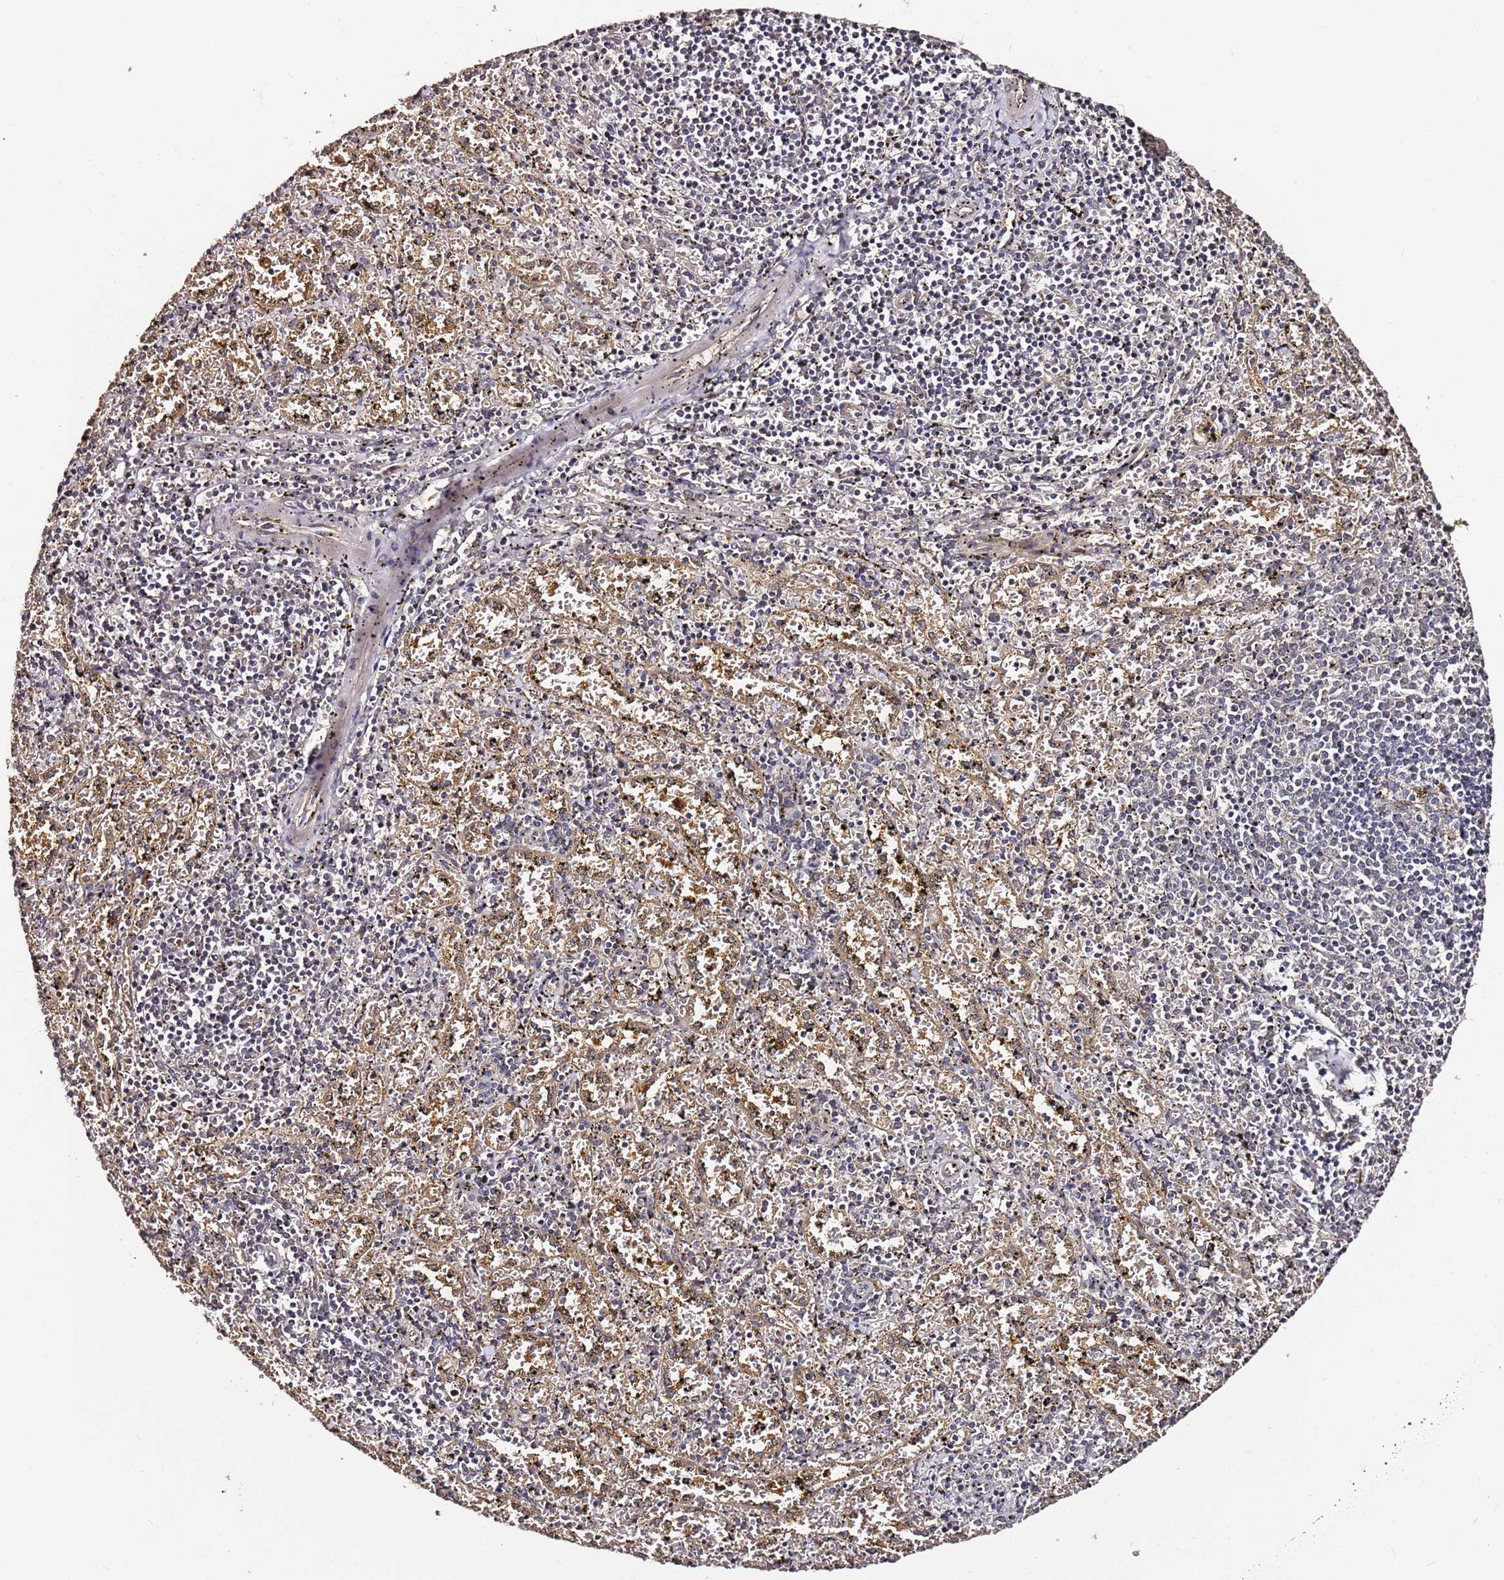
{"staining": {"intensity": "negative", "quantity": "none", "location": "none"}, "tissue": "spleen", "cell_type": "Cells in red pulp", "image_type": "normal", "snomed": [{"axis": "morphology", "description": "Normal tissue, NOS"}, {"axis": "topography", "description": "Spleen"}], "caption": "A high-resolution photomicrograph shows immunohistochemistry staining of benign spleen, which demonstrates no significant expression in cells in red pulp.", "gene": "C6orf136", "patient": {"sex": "male", "age": 11}}